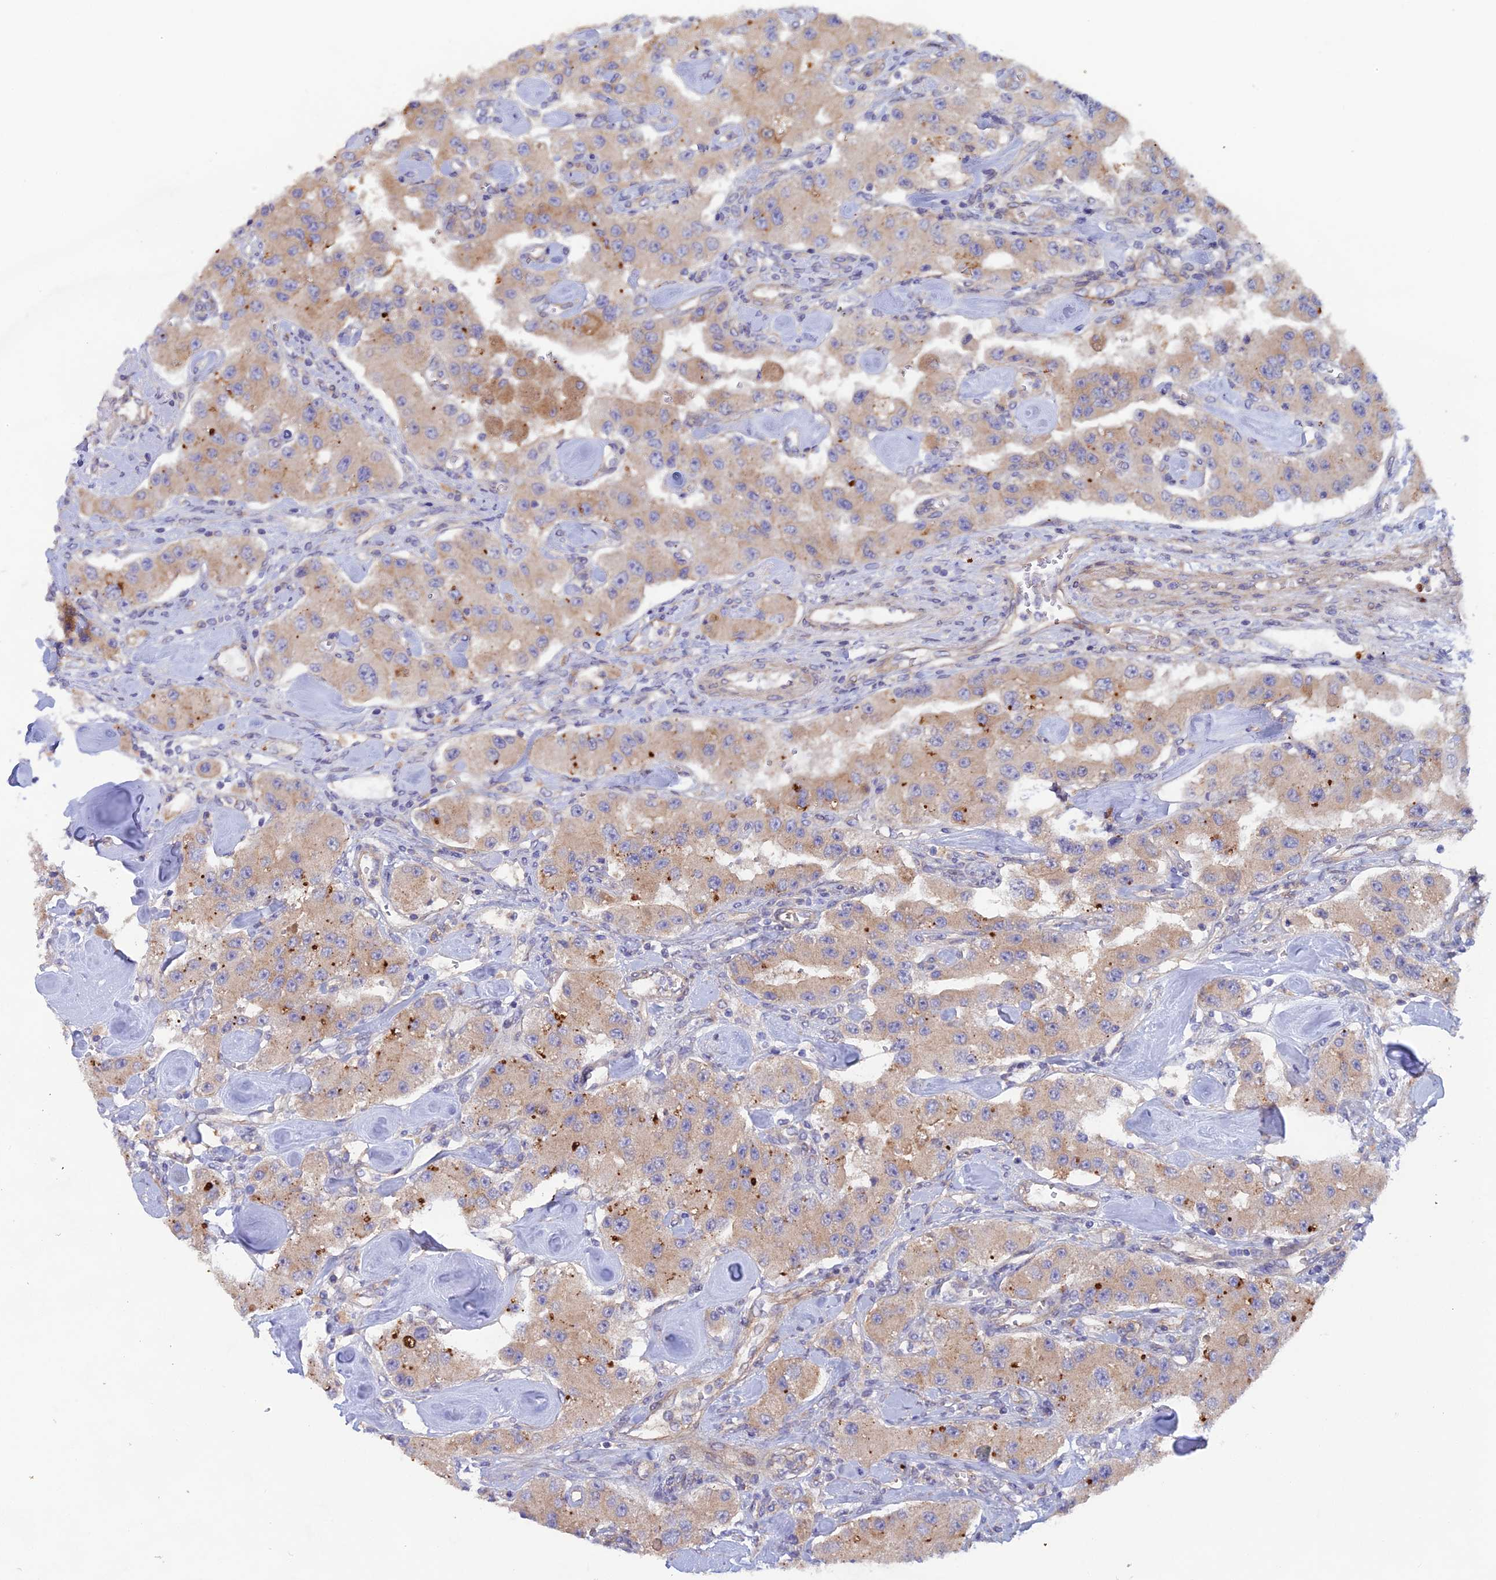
{"staining": {"intensity": "weak", "quantity": ">75%", "location": "cytoplasmic/membranous"}, "tissue": "carcinoid", "cell_type": "Tumor cells", "image_type": "cancer", "snomed": [{"axis": "morphology", "description": "Carcinoid, malignant, NOS"}, {"axis": "topography", "description": "Pancreas"}], "caption": "Protein staining by immunohistochemistry exhibits weak cytoplasmic/membranous positivity in about >75% of tumor cells in carcinoid.", "gene": "FZR1", "patient": {"sex": "male", "age": 41}}